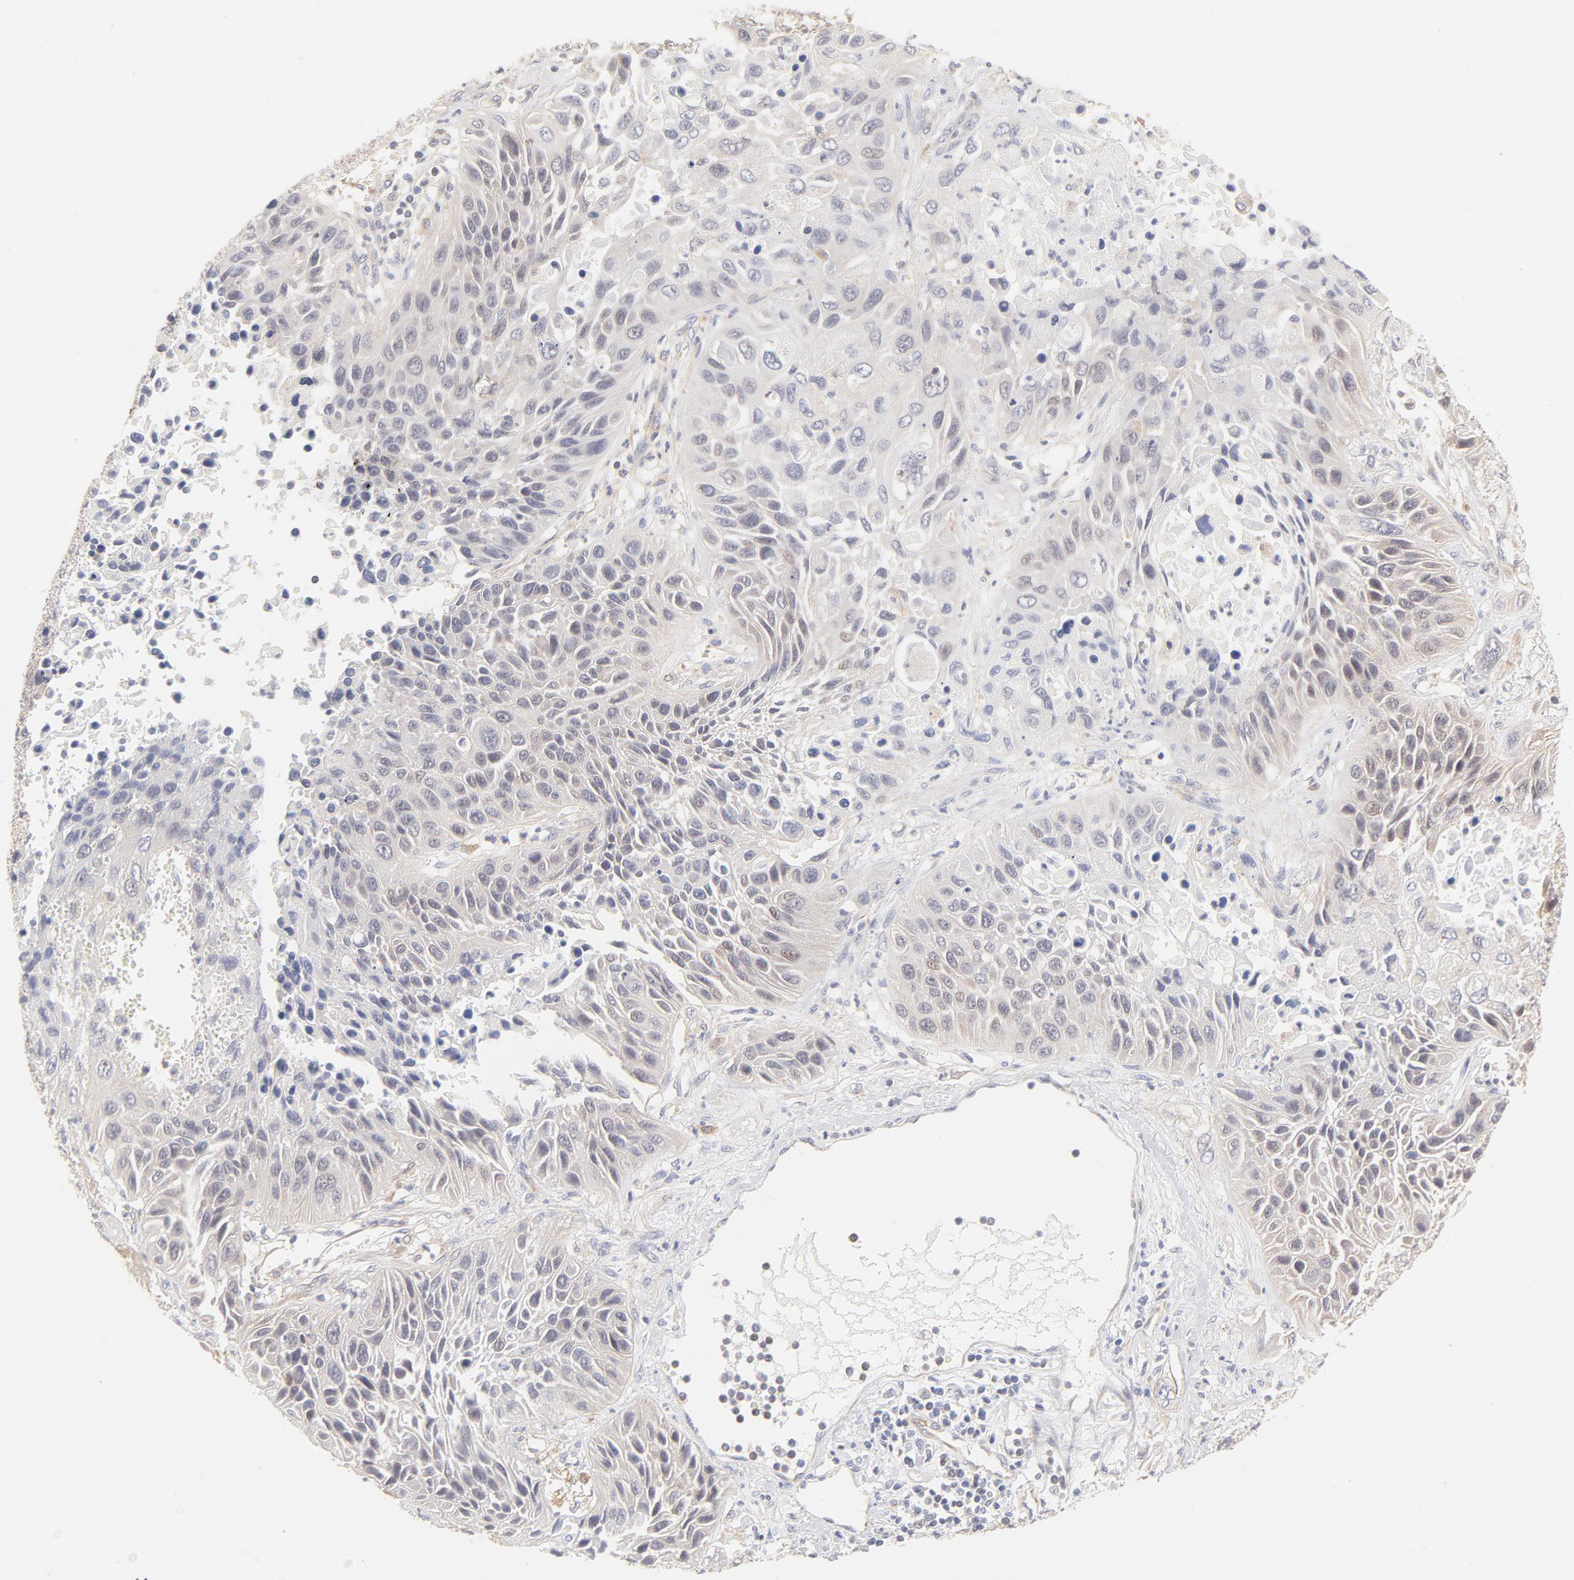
{"staining": {"intensity": "negative", "quantity": "none", "location": "none"}, "tissue": "lung cancer", "cell_type": "Tumor cells", "image_type": "cancer", "snomed": [{"axis": "morphology", "description": "Squamous cell carcinoma, NOS"}, {"axis": "topography", "description": "Lung"}], "caption": "Immunohistochemical staining of human squamous cell carcinoma (lung) reveals no significant staining in tumor cells.", "gene": "LDLRAP1", "patient": {"sex": "female", "age": 76}}